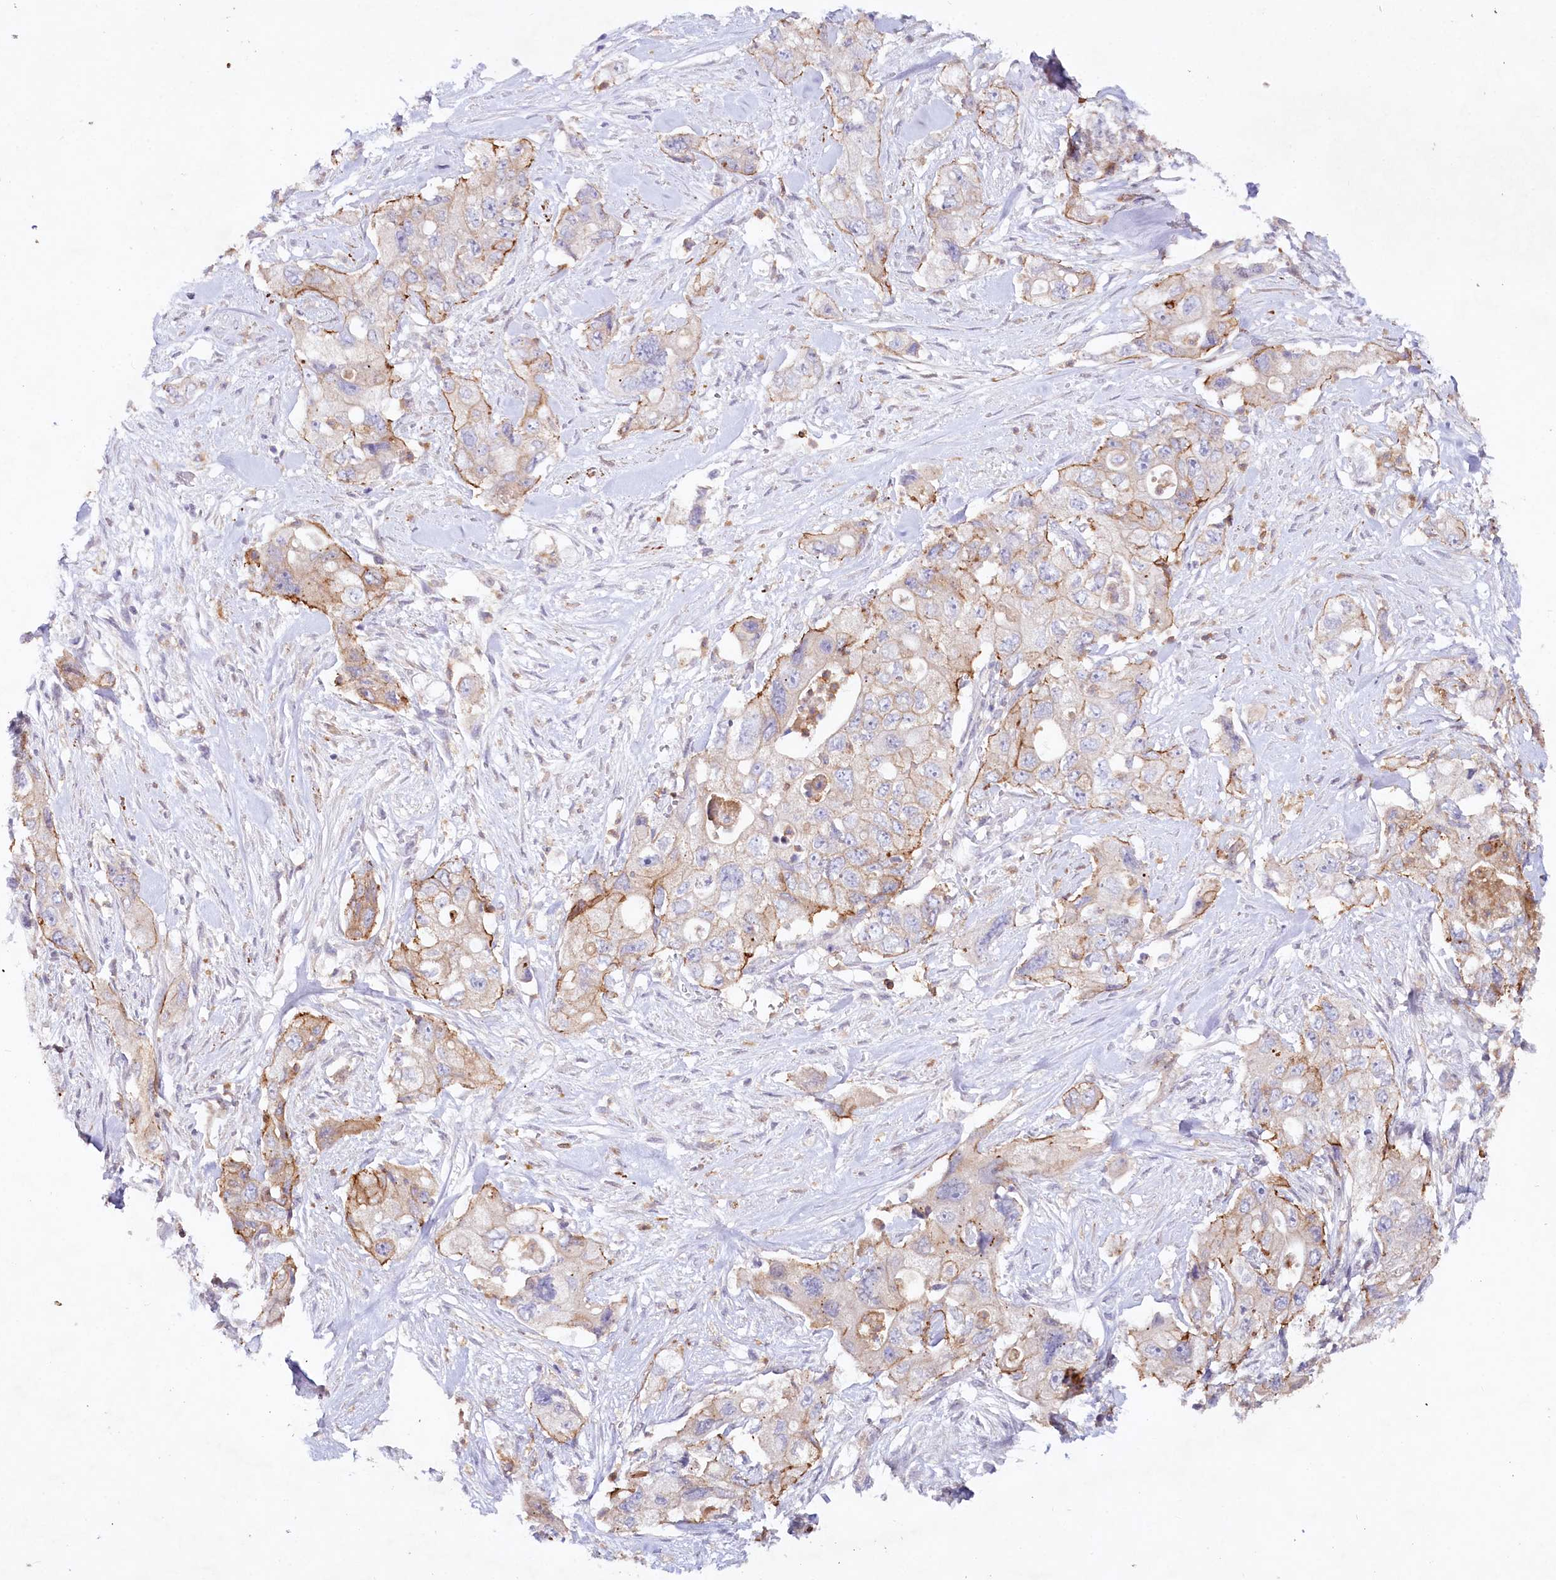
{"staining": {"intensity": "moderate", "quantity": "<25%", "location": "cytoplasmic/membranous"}, "tissue": "pancreatic cancer", "cell_type": "Tumor cells", "image_type": "cancer", "snomed": [{"axis": "morphology", "description": "Adenocarcinoma, NOS"}, {"axis": "topography", "description": "Pancreas"}], "caption": "This photomicrograph reveals adenocarcinoma (pancreatic) stained with IHC to label a protein in brown. The cytoplasmic/membranous of tumor cells show moderate positivity for the protein. Nuclei are counter-stained blue.", "gene": "ALDH3B1", "patient": {"sex": "female", "age": 73}}